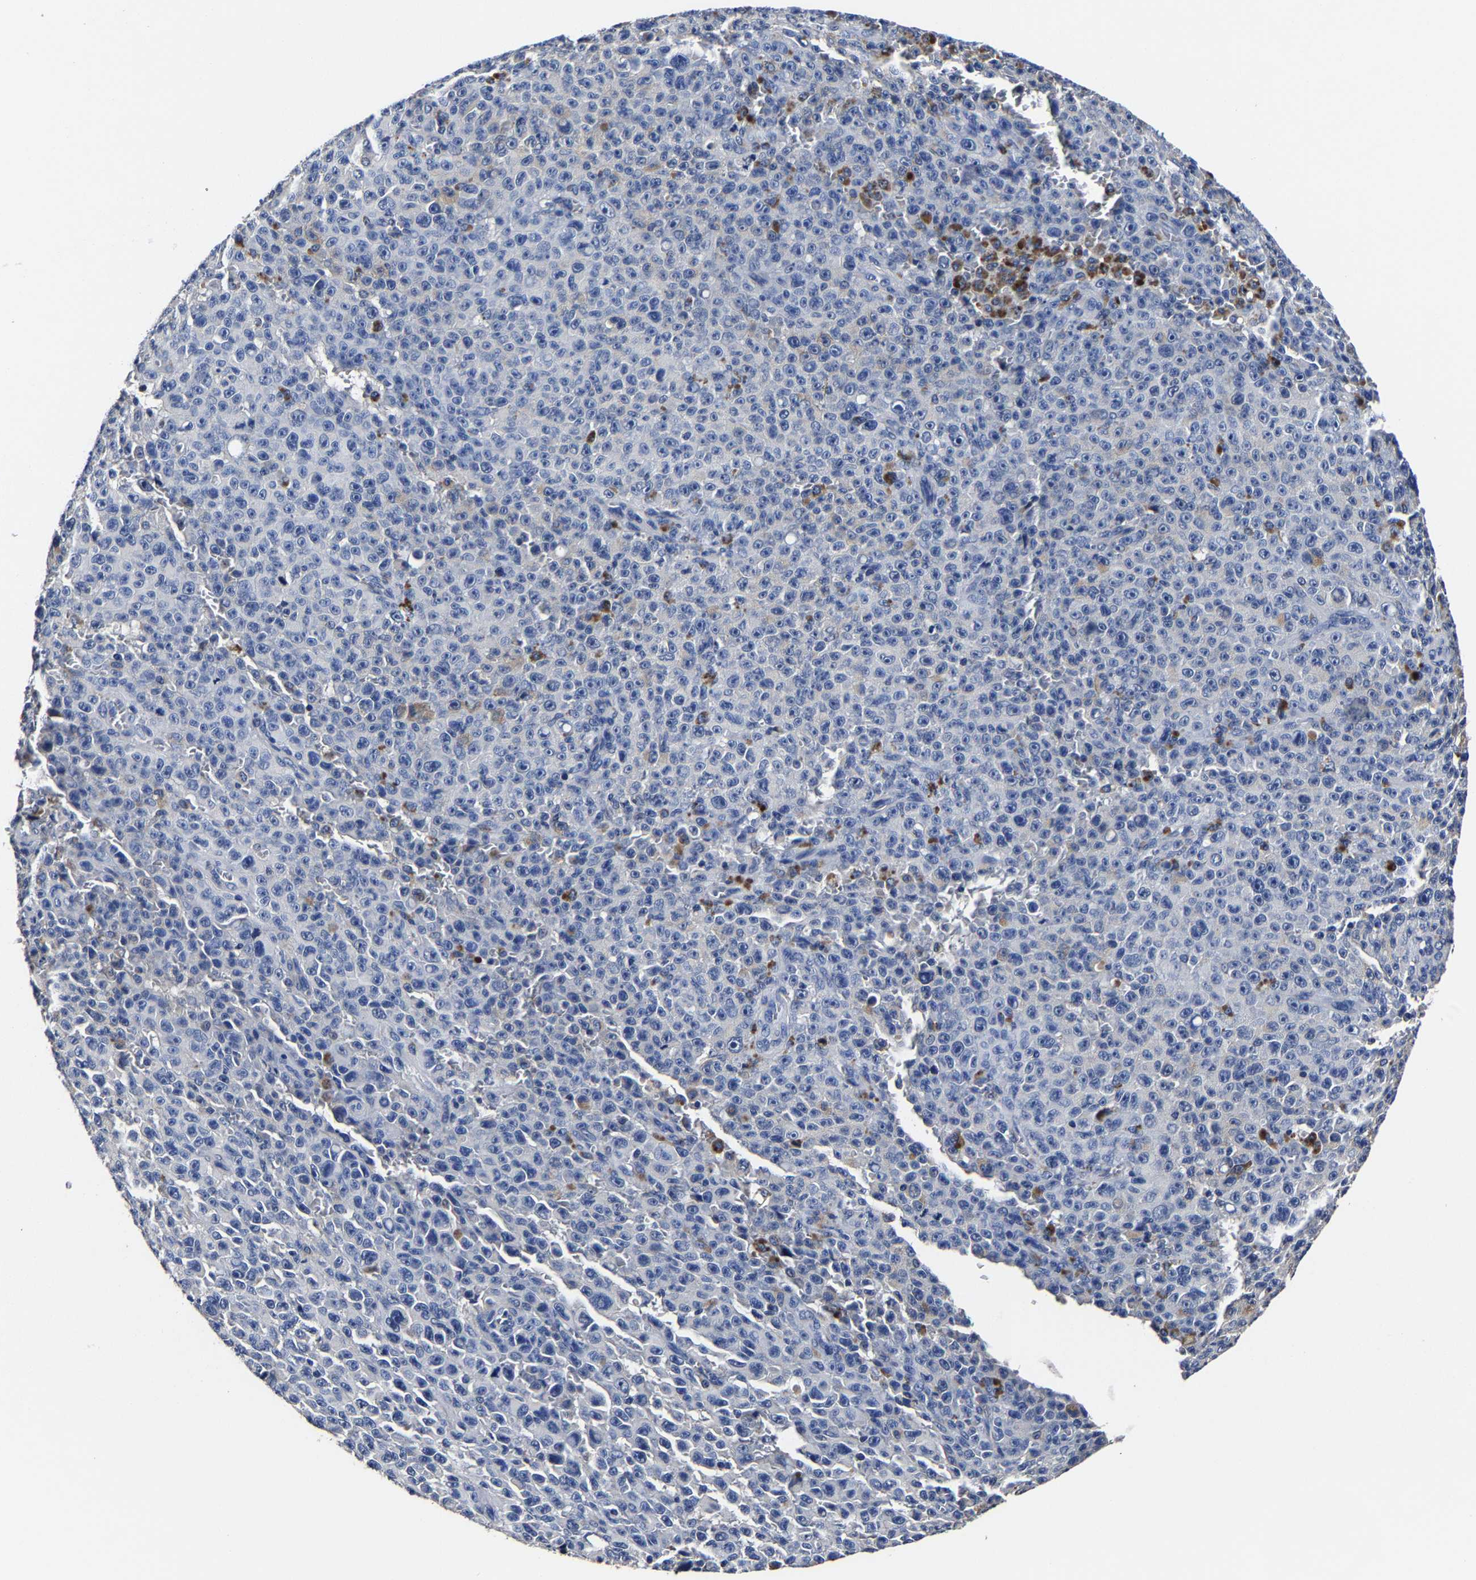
{"staining": {"intensity": "negative", "quantity": "none", "location": "none"}, "tissue": "melanoma", "cell_type": "Tumor cells", "image_type": "cancer", "snomed": [{"axis": "morphology", "description": "Malignant melanoma, NOS"}, {"axis": "topography", "description": "Skin"}], "caption": "Immunohistochemical staining of malignant melanoma shows no significant positivity in tumor cells.", "gene": "AKAP4", "patient": {"sex": "female", "age": 82}}